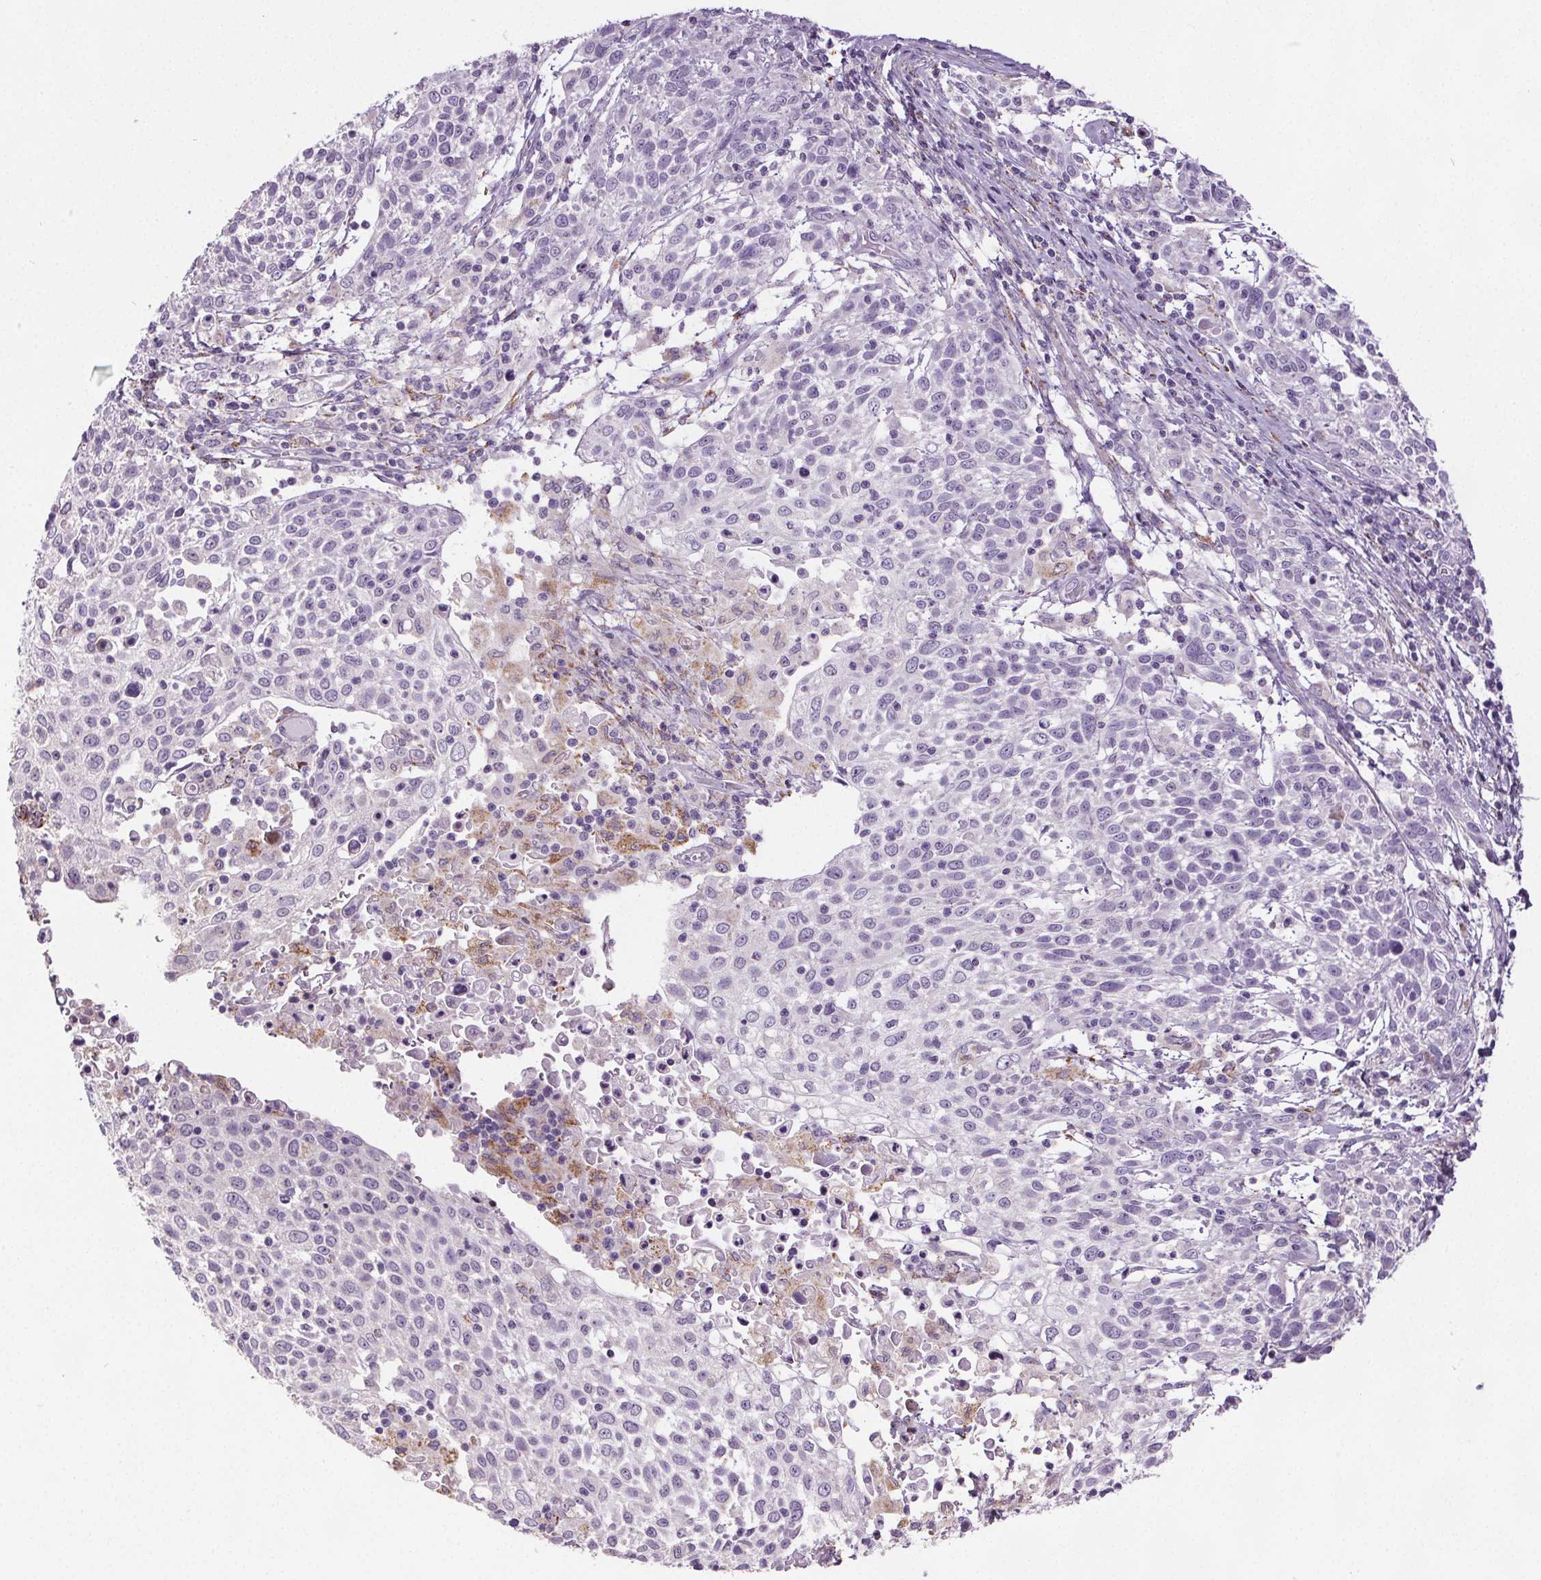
{"staining": {"intensity": "negative", "quantity": "none", "location": "none"}, "tissue": "cervical cancer", "cell_type": "Tumor cells", "image_type": "cancer", "snomed": [{"axis": "morphology", "description": "Squamous cell carcinoma, NOS"}, {"axis": "topography", "description": "Cervix"}], "caption": "This is a photomicrograph of IHC staining of squamous cell carcinoma (cervical), which shows no positivity in tumor cells. (DAB IHC visualized using brightfield microscopy, high magnification).", "gene": "GPIHBP1", "patient": {"sex": "female", "age": 61}}